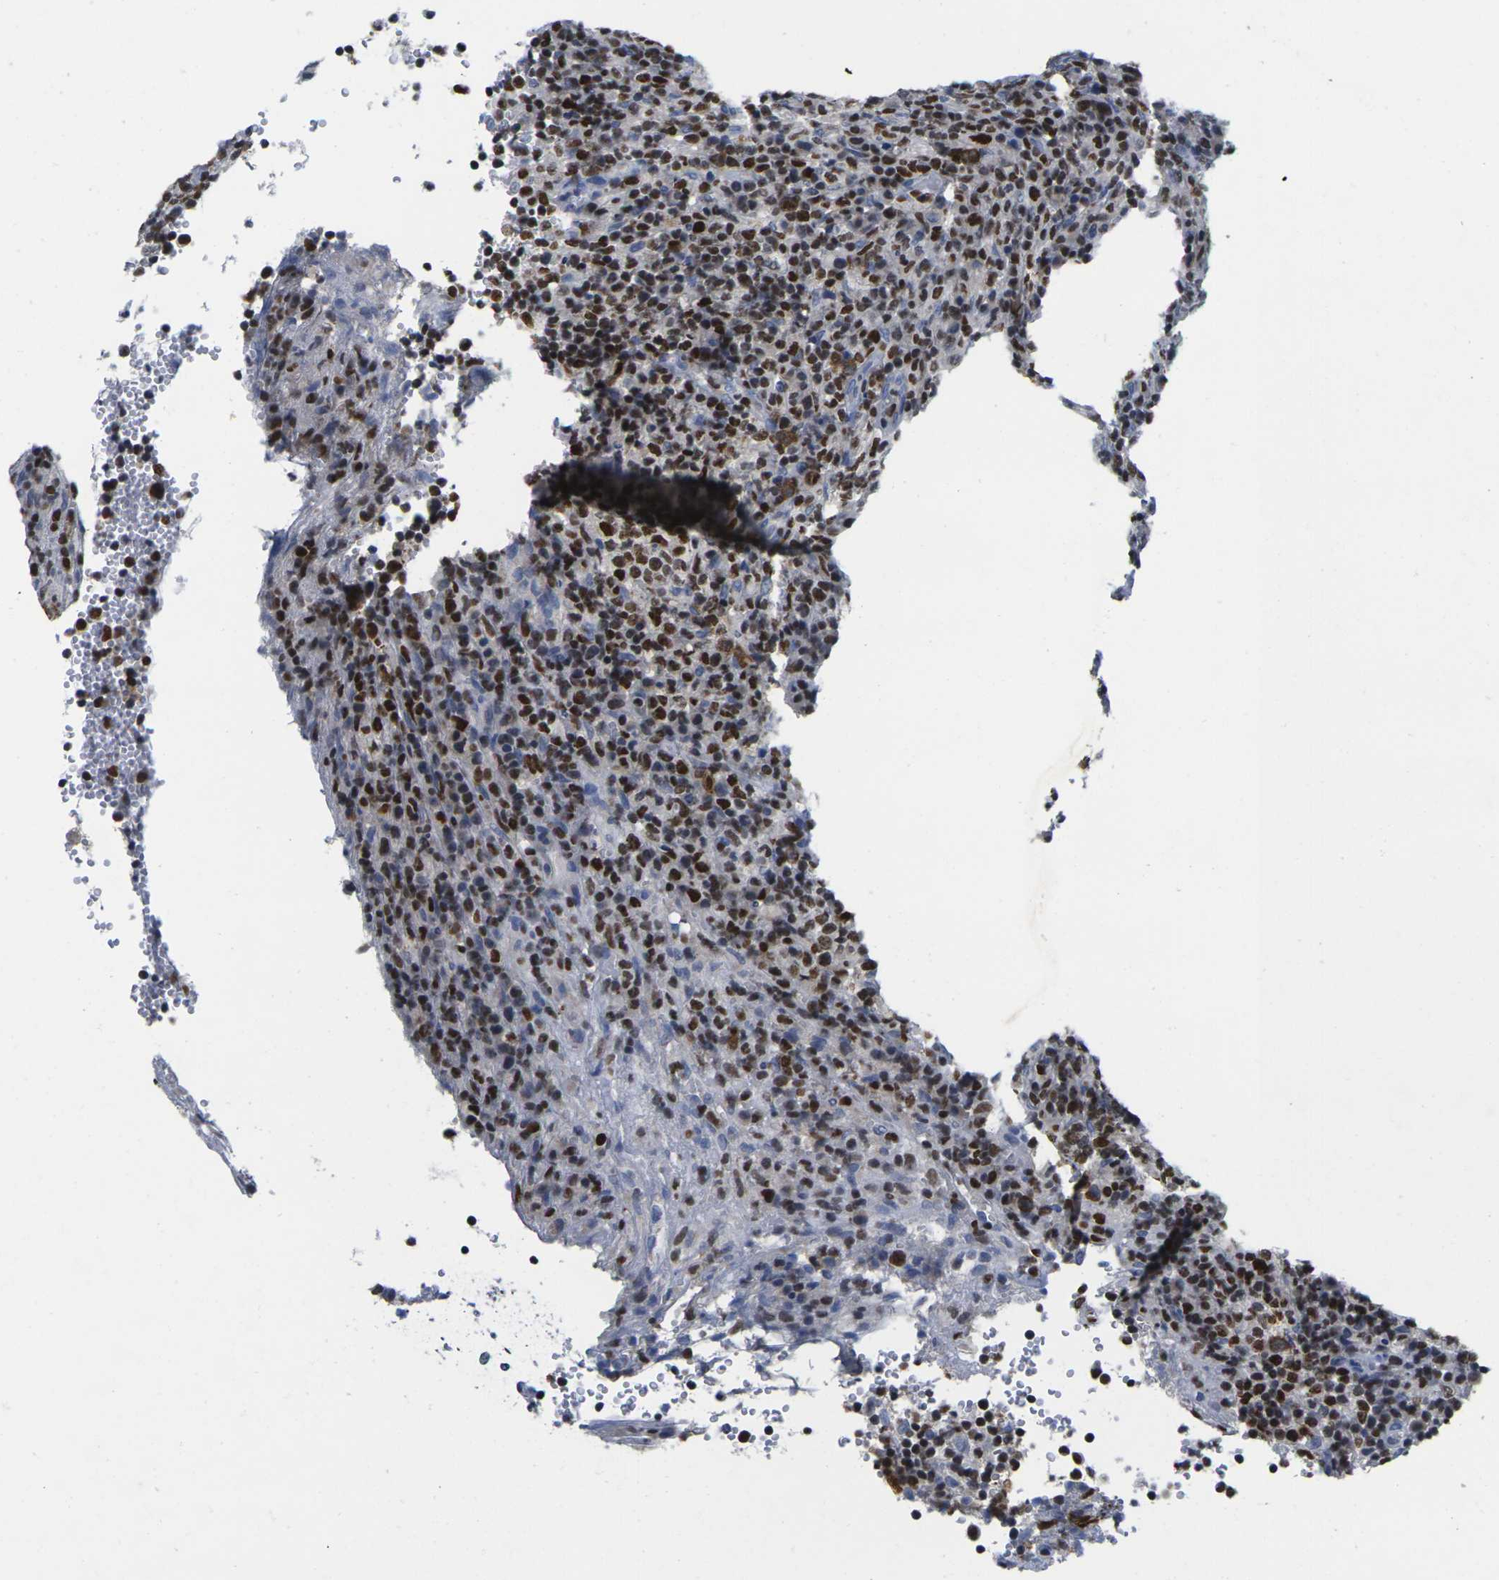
{"staining": {"intensity": "moderate", "quantity": ">75%", "location": "nuclear"}, "tissue": "lymphoma", "cell_type": "Tumor cells", "image_type": "cancer", "snomed": [{"axis": "morphology", "description": "Malignant lymphoma, non-Hodgkin's type, High grade"}, {"axis": "topography", "description": "Lymph node"}], "caption": "This is an image of IHC staining of high-grade malignant lymphoma, non-Hodgkin's type, which shows moderate positivity in the nuclear of tumor cells.", "gene": "IKZF1", "patient": {"sex": "female", "age": 76}}